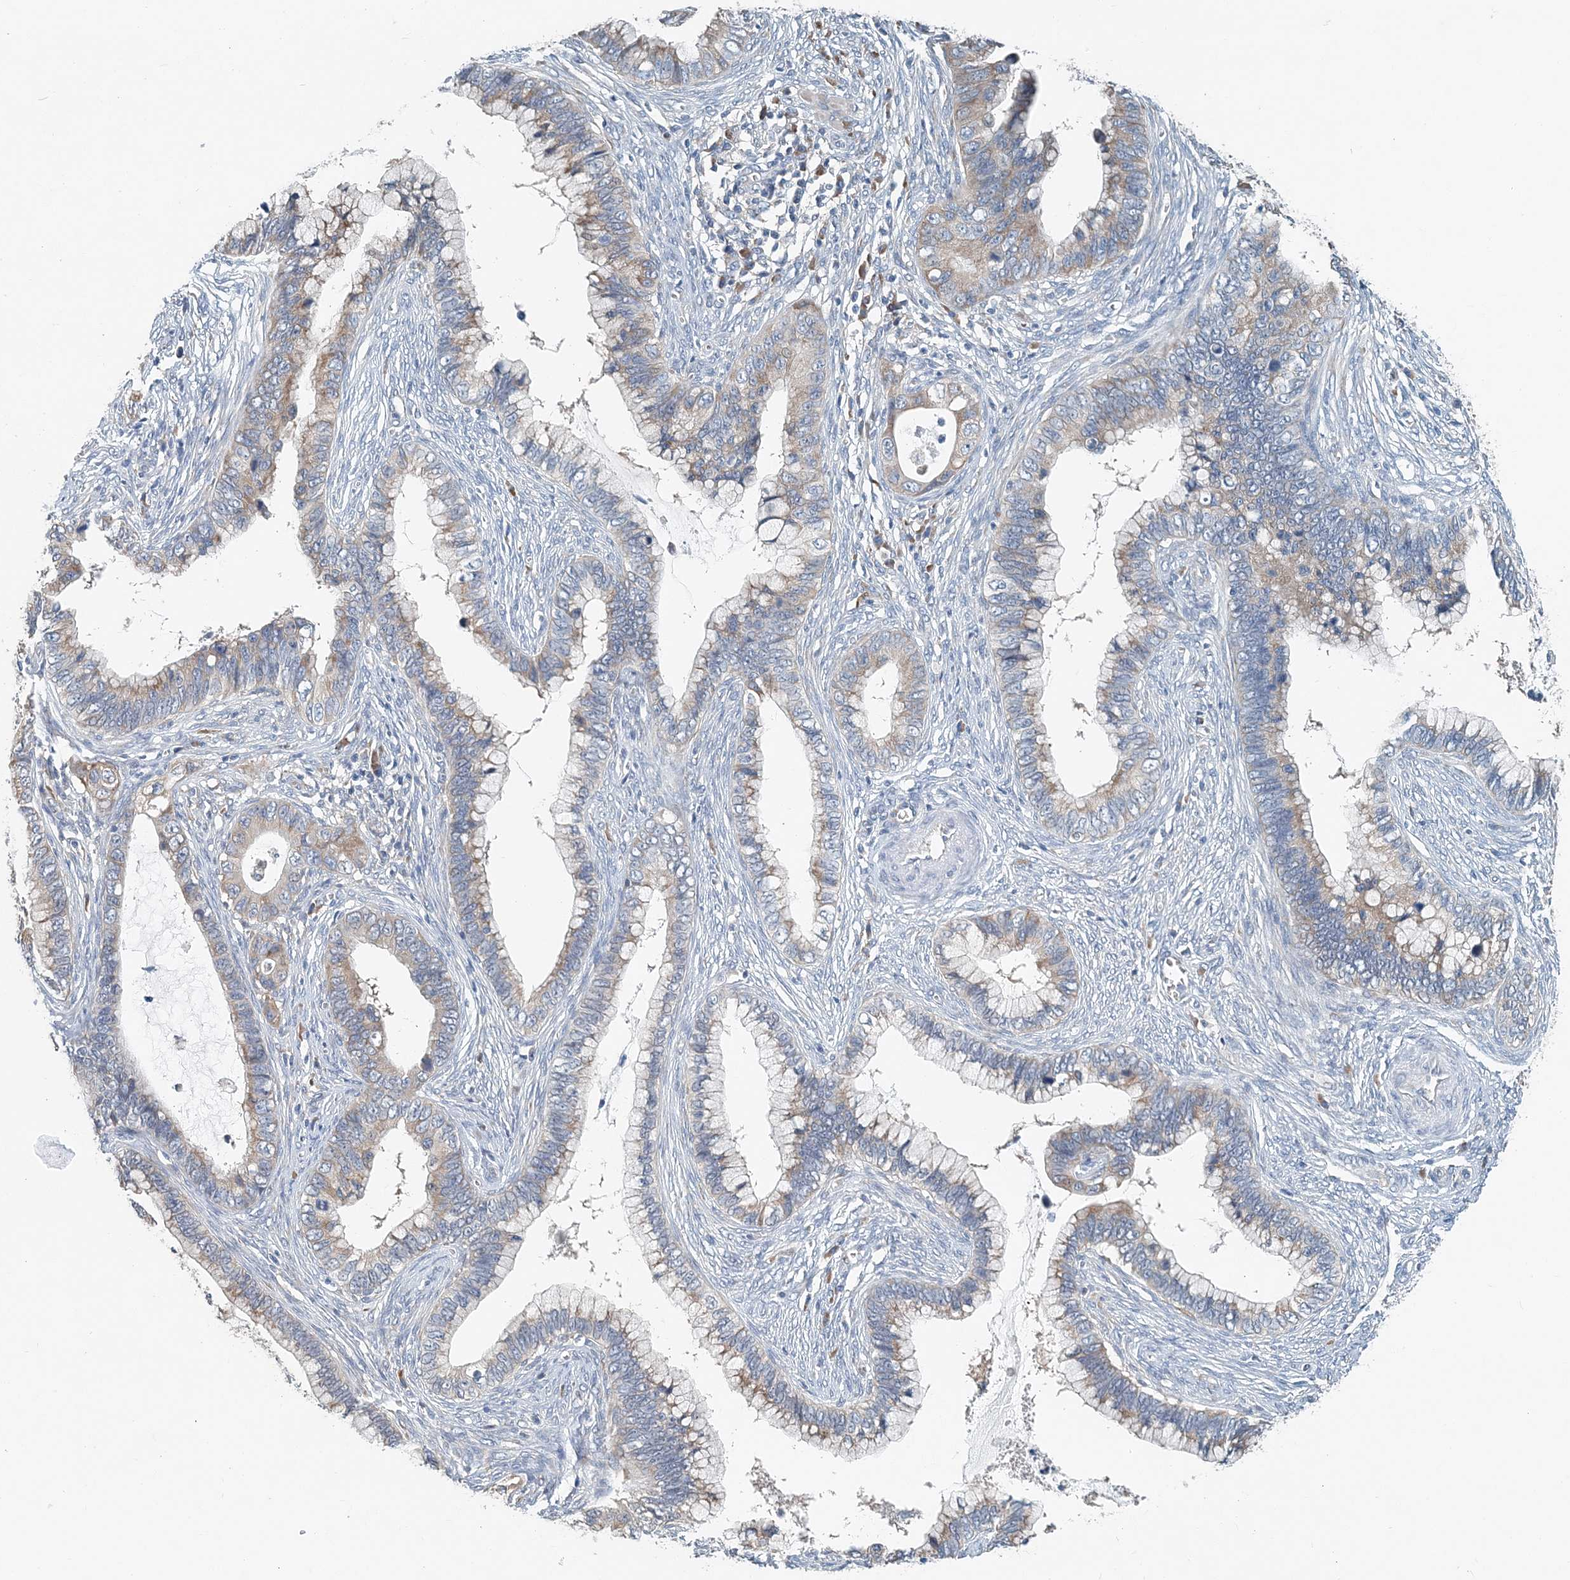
{"staining": {"intensity": "weak", "quantity": "25%-75%", "location": "cytoplasmic/membranous"}, "tissue": "cervical cancer", "cell_type": "Tumor cells", "image_type": "cancer", "snomed": [{"axis": "morphology", "description": "Adenocarcinoma, NOS"}, {"axis": "topography", "description": "Cervix"}], "caption": "Protein staining of cervical cancer tissue exhibits weak cytoplasmic/membranous expression in approximately 25%-75% of tumor cells.", "gene": "EEF1A2", "patient": {"sex": "female", "age": 44}}